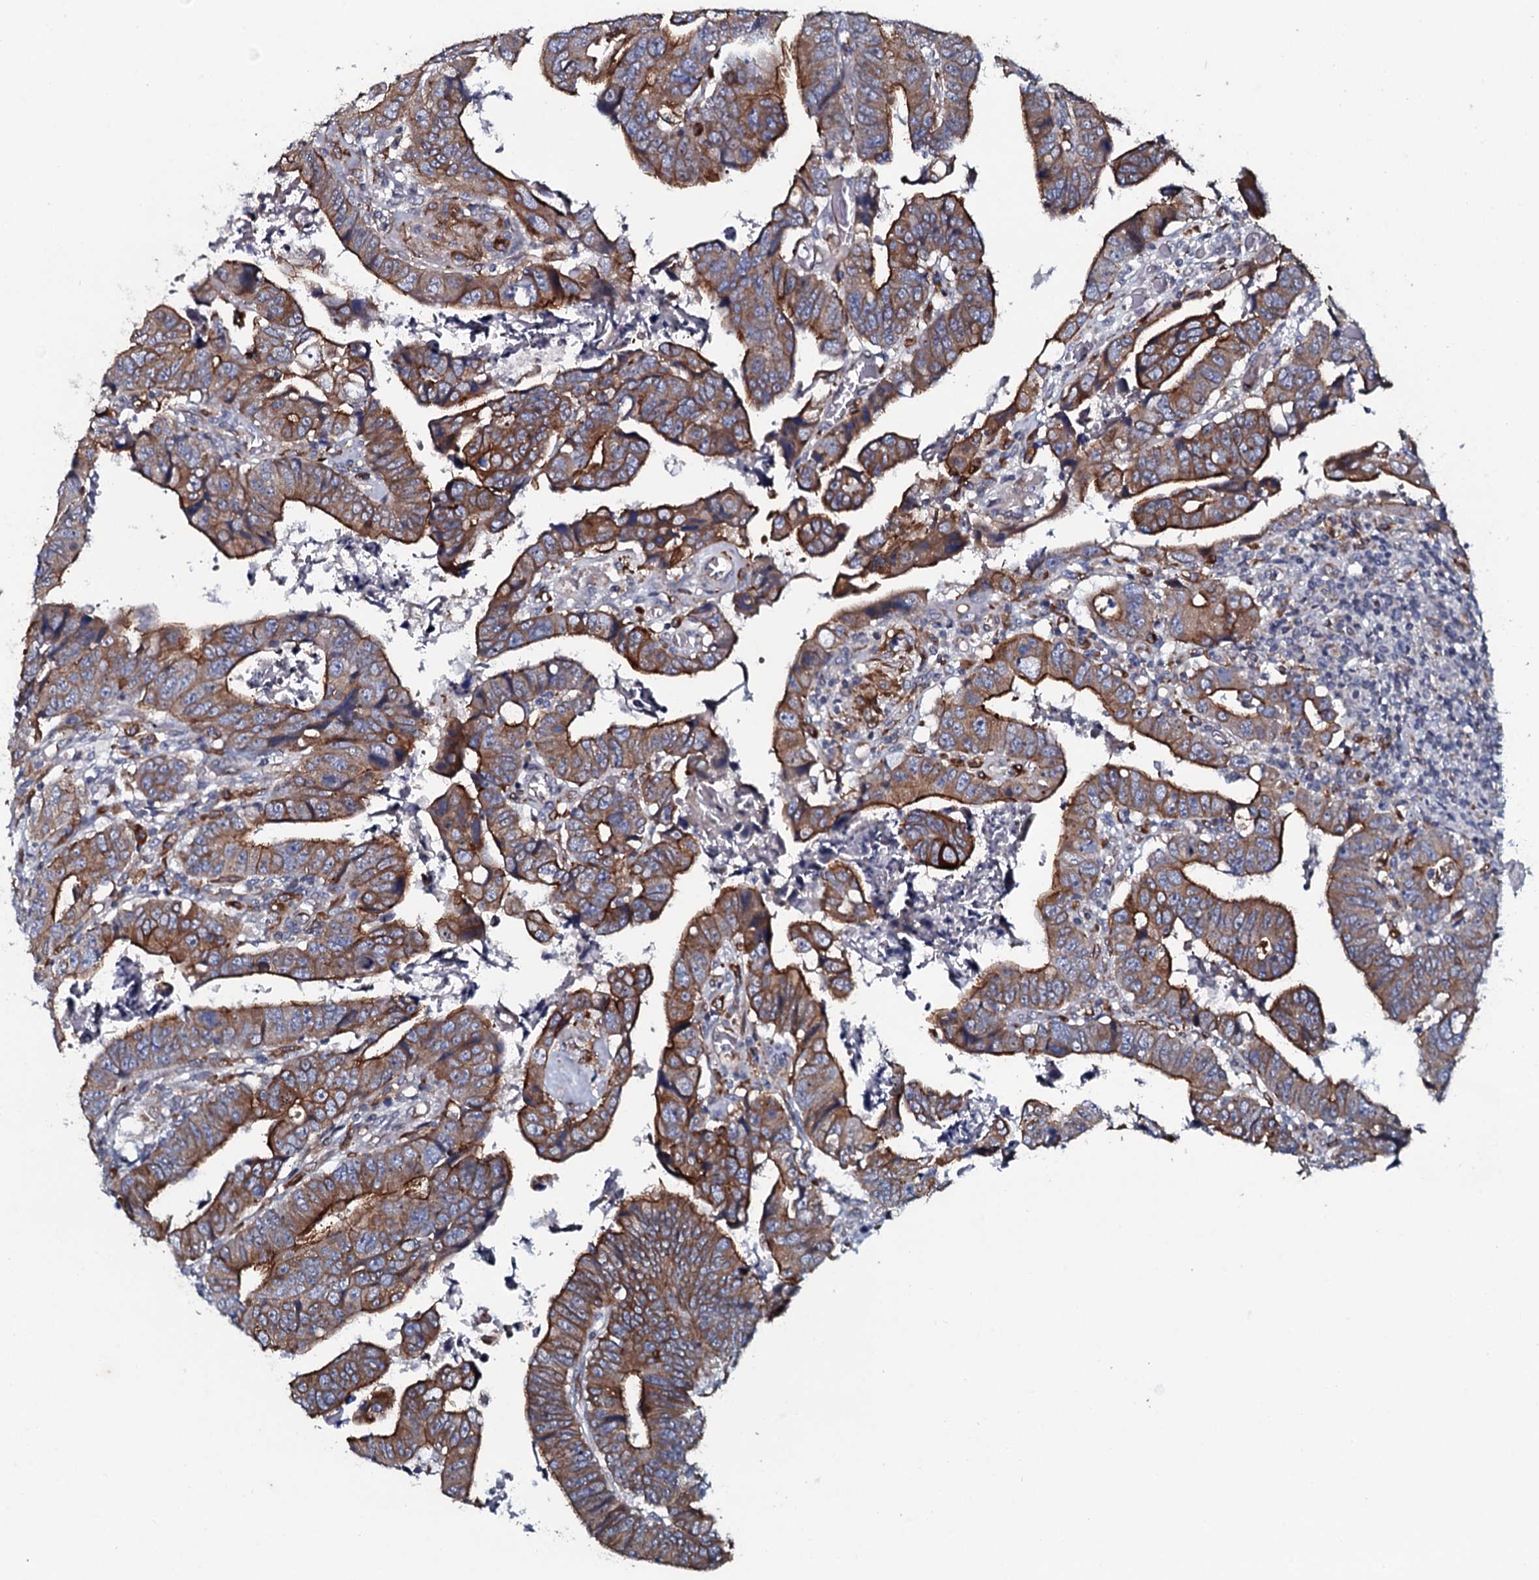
{"staining": {"intensity": "strong", "quantity": ">75%", "location": "cytoplasmic/membranous"}, "tissue": "colorectal cancer", "cell_type": "Tumor cells", "image_type": "cancer", "snomed": [{"axis": "morphology", "description": "Normal tissue, NOS"}, {"axis": "morphology", "description": "Adenocarcinoma, NOS"}, {"axis": "topography", "description": "Rectum"}], "caption": "Immunohistochemical staining of human colorectal cancer (adenocarcinoma) exhibits high levels of strong cytoplasmic/membranous protein expression in approximately >75% of tumor cells. (DAB (3,3'-diaminobenzidine) = brown stain, brightfield microscopy at high magnification).", "gene": "TMEM151A", "patient": {"sex": "female", "age": 65}}